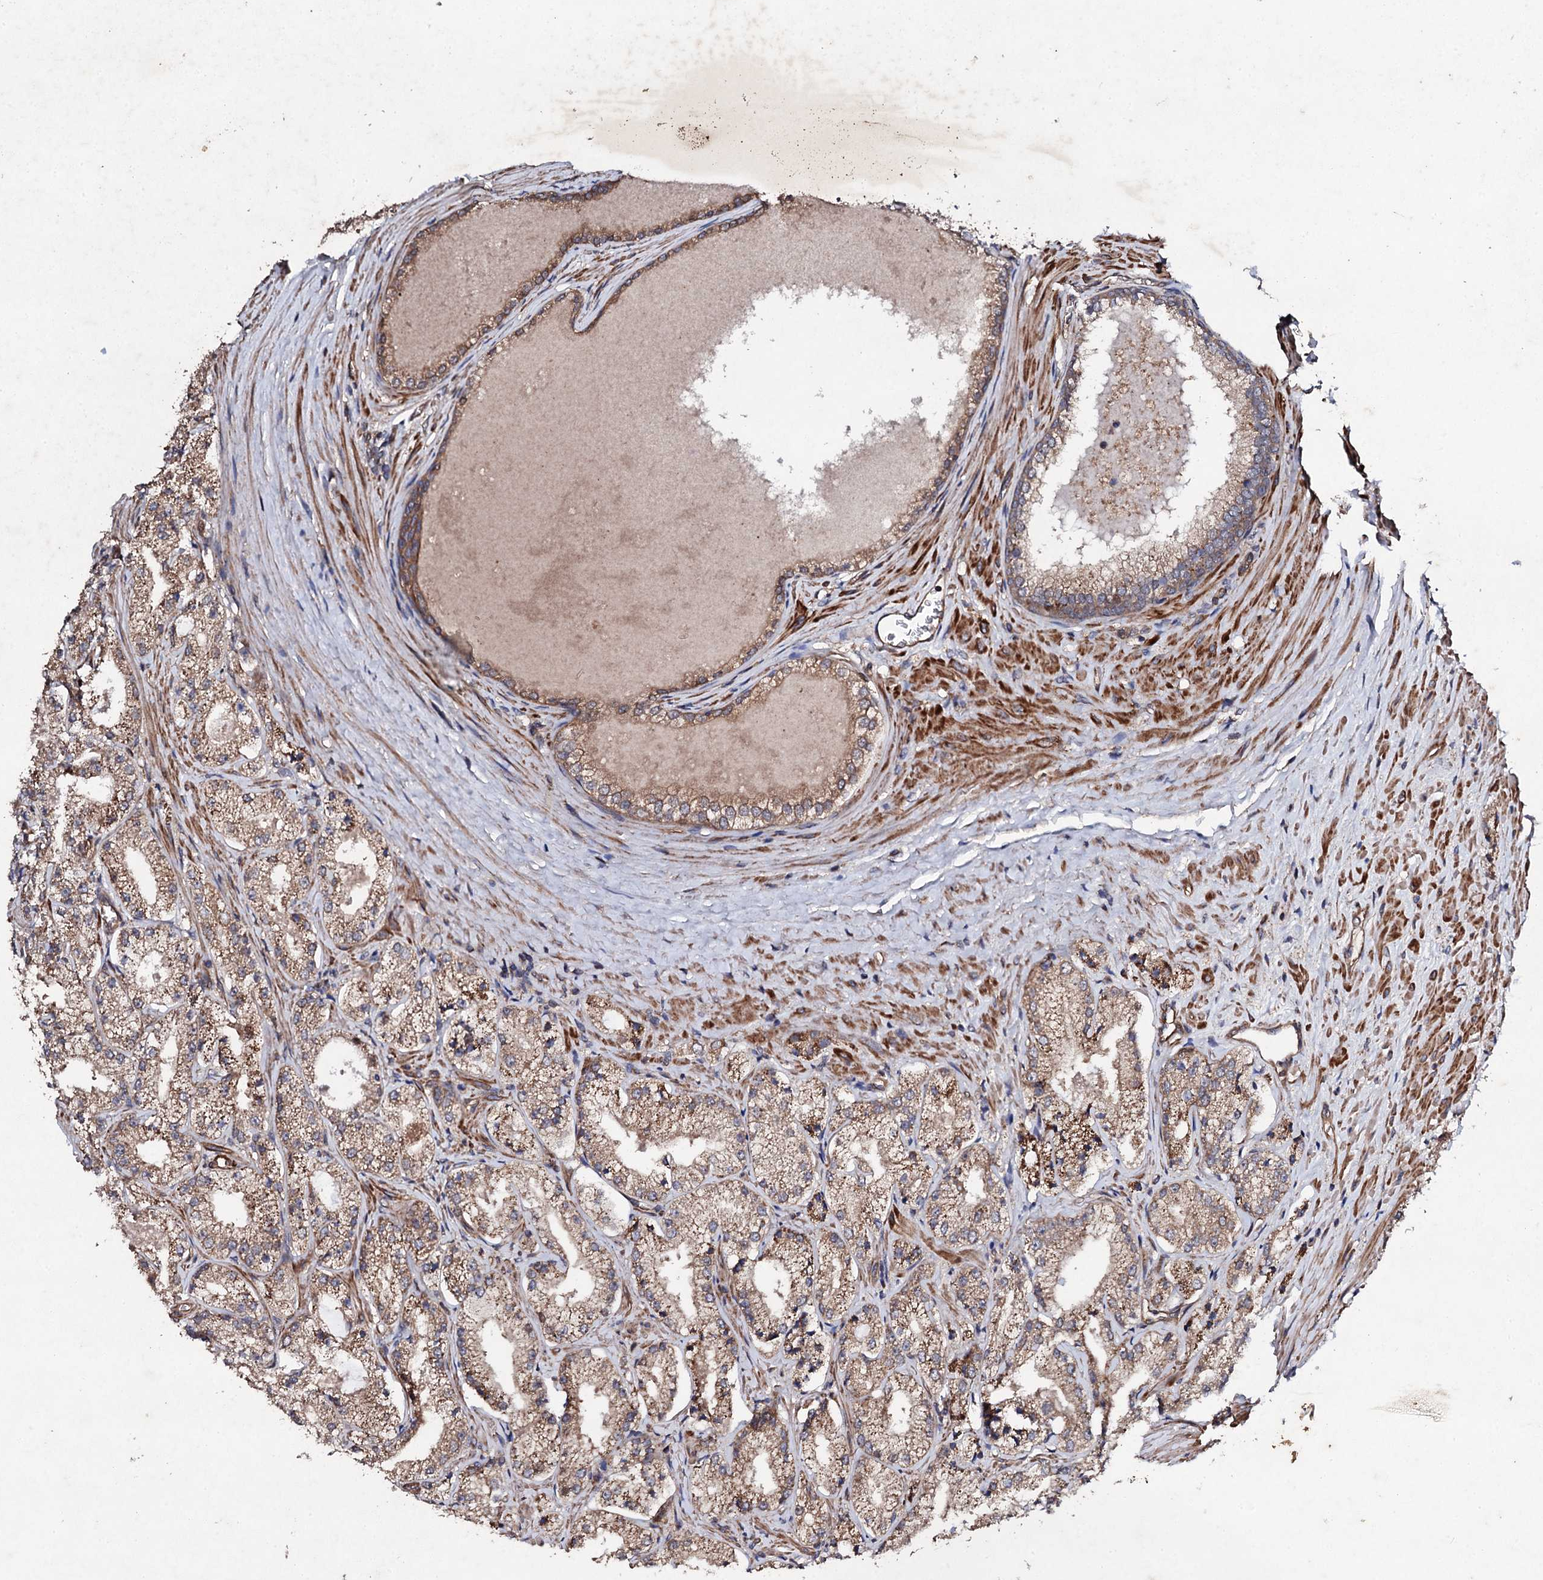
{"staining": {"intensity": "moderate", "quantity": ">75%", "location": "cytoplasmic/membranous"}, "tissue": "prostate cancer", "cell_type": "Tumor cells", "image_type": "cancer", "snomed": [{"axis": "morphology", "description": "Adenocarcinoma, Low grade"}, {"axis": "topography", "description": "Prostate"}], "caption": "This image shows prostate cancer (adenocarcinoma (low-grade)) stained with immunohistochemistry (IHC) to label a protein in brown. The cytoplasmic/membranous of tumor cells show moderate positivity for the protein. Nuclei are counter-stained blue.", "gene": "MOCOS", "patient": {"sex": "male", "age": 69}}